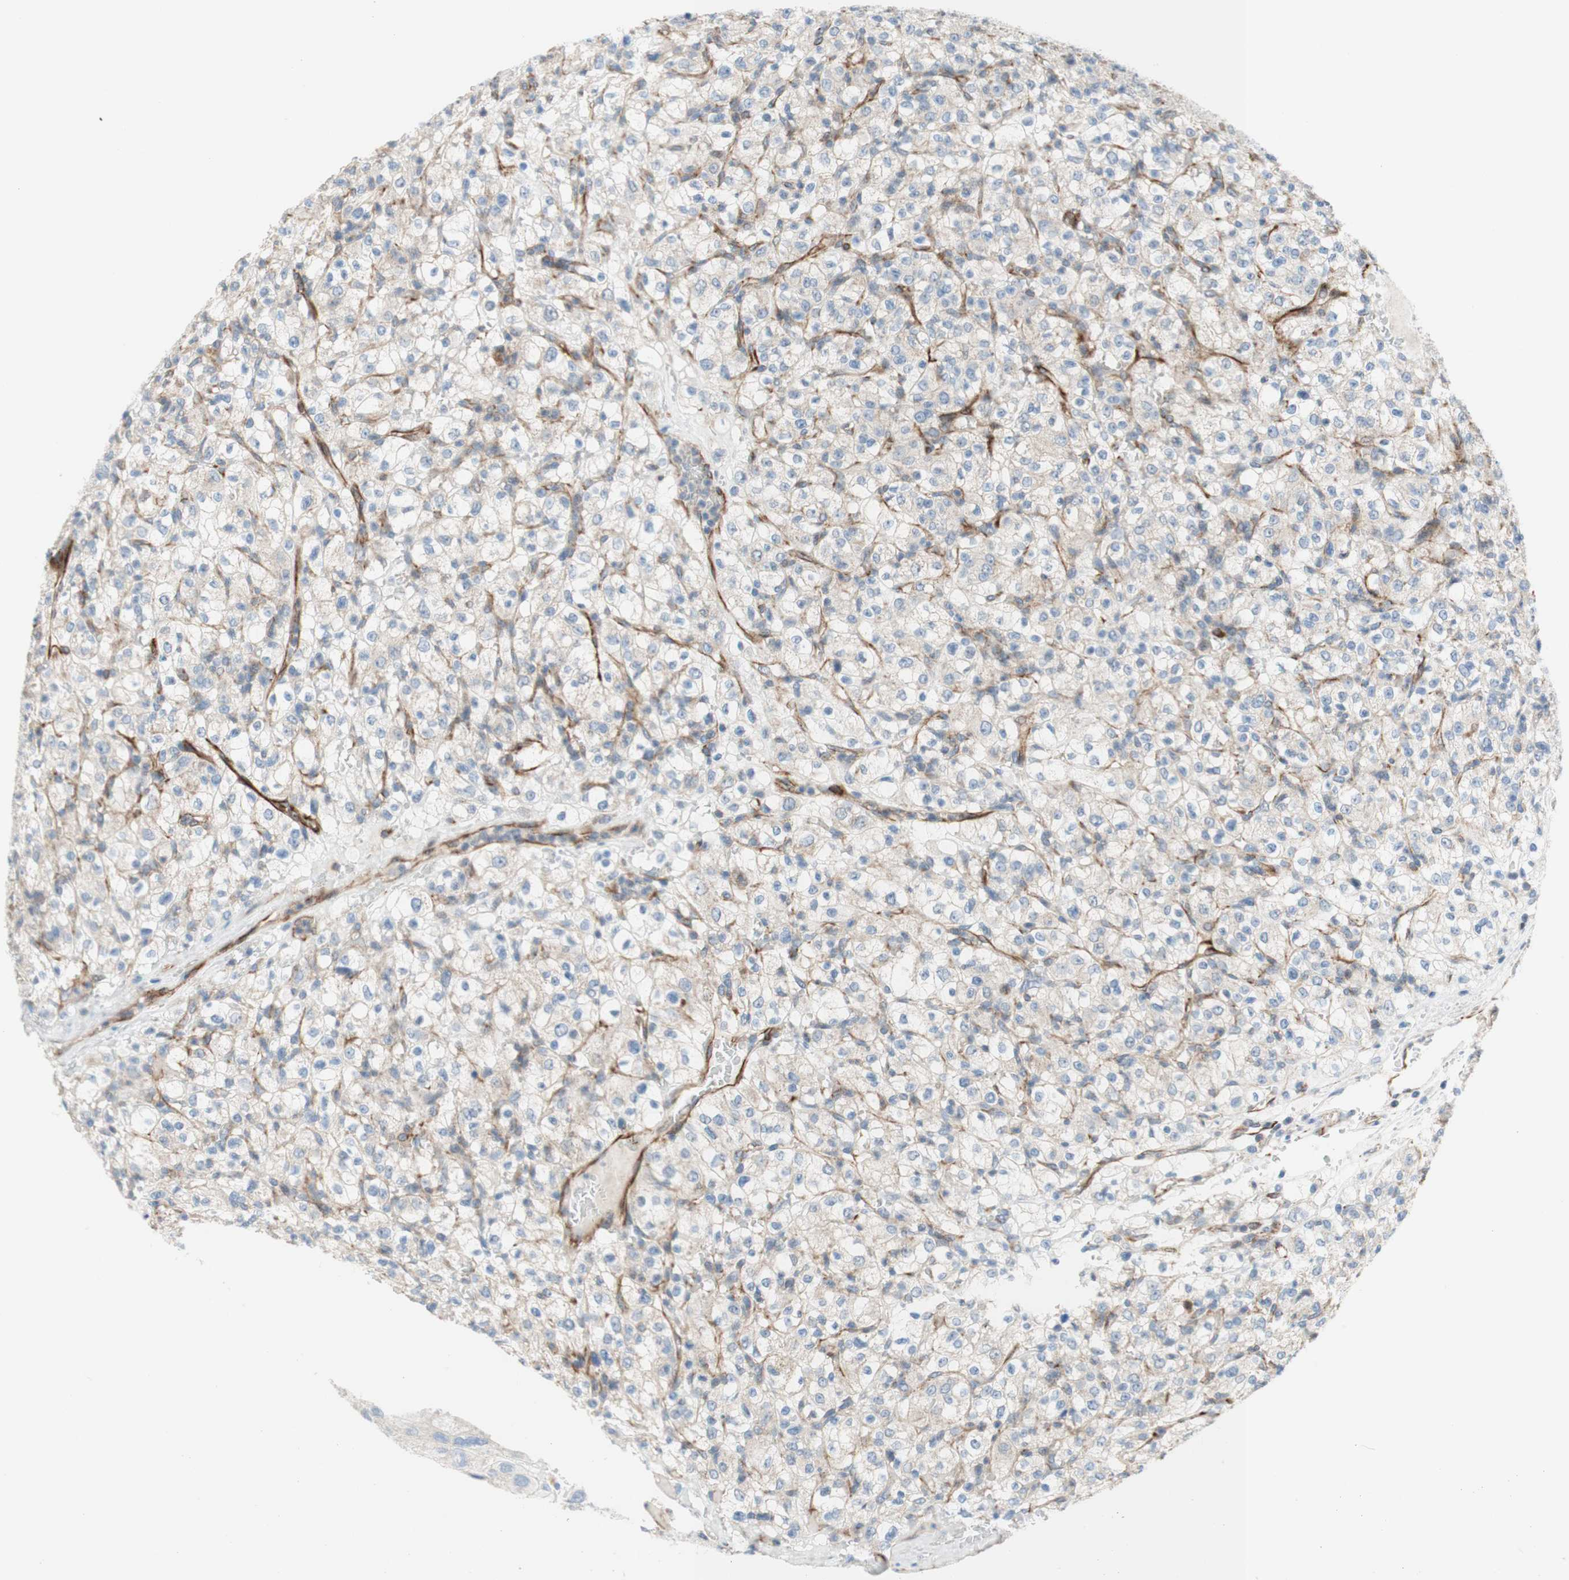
{"staining": {"intensity": "weak", "quantity": ">75%", "location": "cytoplasmic/membranous"}, "tissue": "renal cancer", "cell_type": "Tumor cells", "image_type": "cancer", "snomed": [{"axis": "morphology", "description": "Normal tissue, NOS"}, {"axis": "morphology", "description": "Adenocarcinoma, NOS"}, {"axis": "topography", "description": "Kidney"}], "caption": "Weak cytoplasmic/membranous protein positivity is appreciated in approximately >75% of tumor cells in renal adenocarcinoma.", "gene": "POU2AF1", "patient": {"sex": "female", "age": 72}}